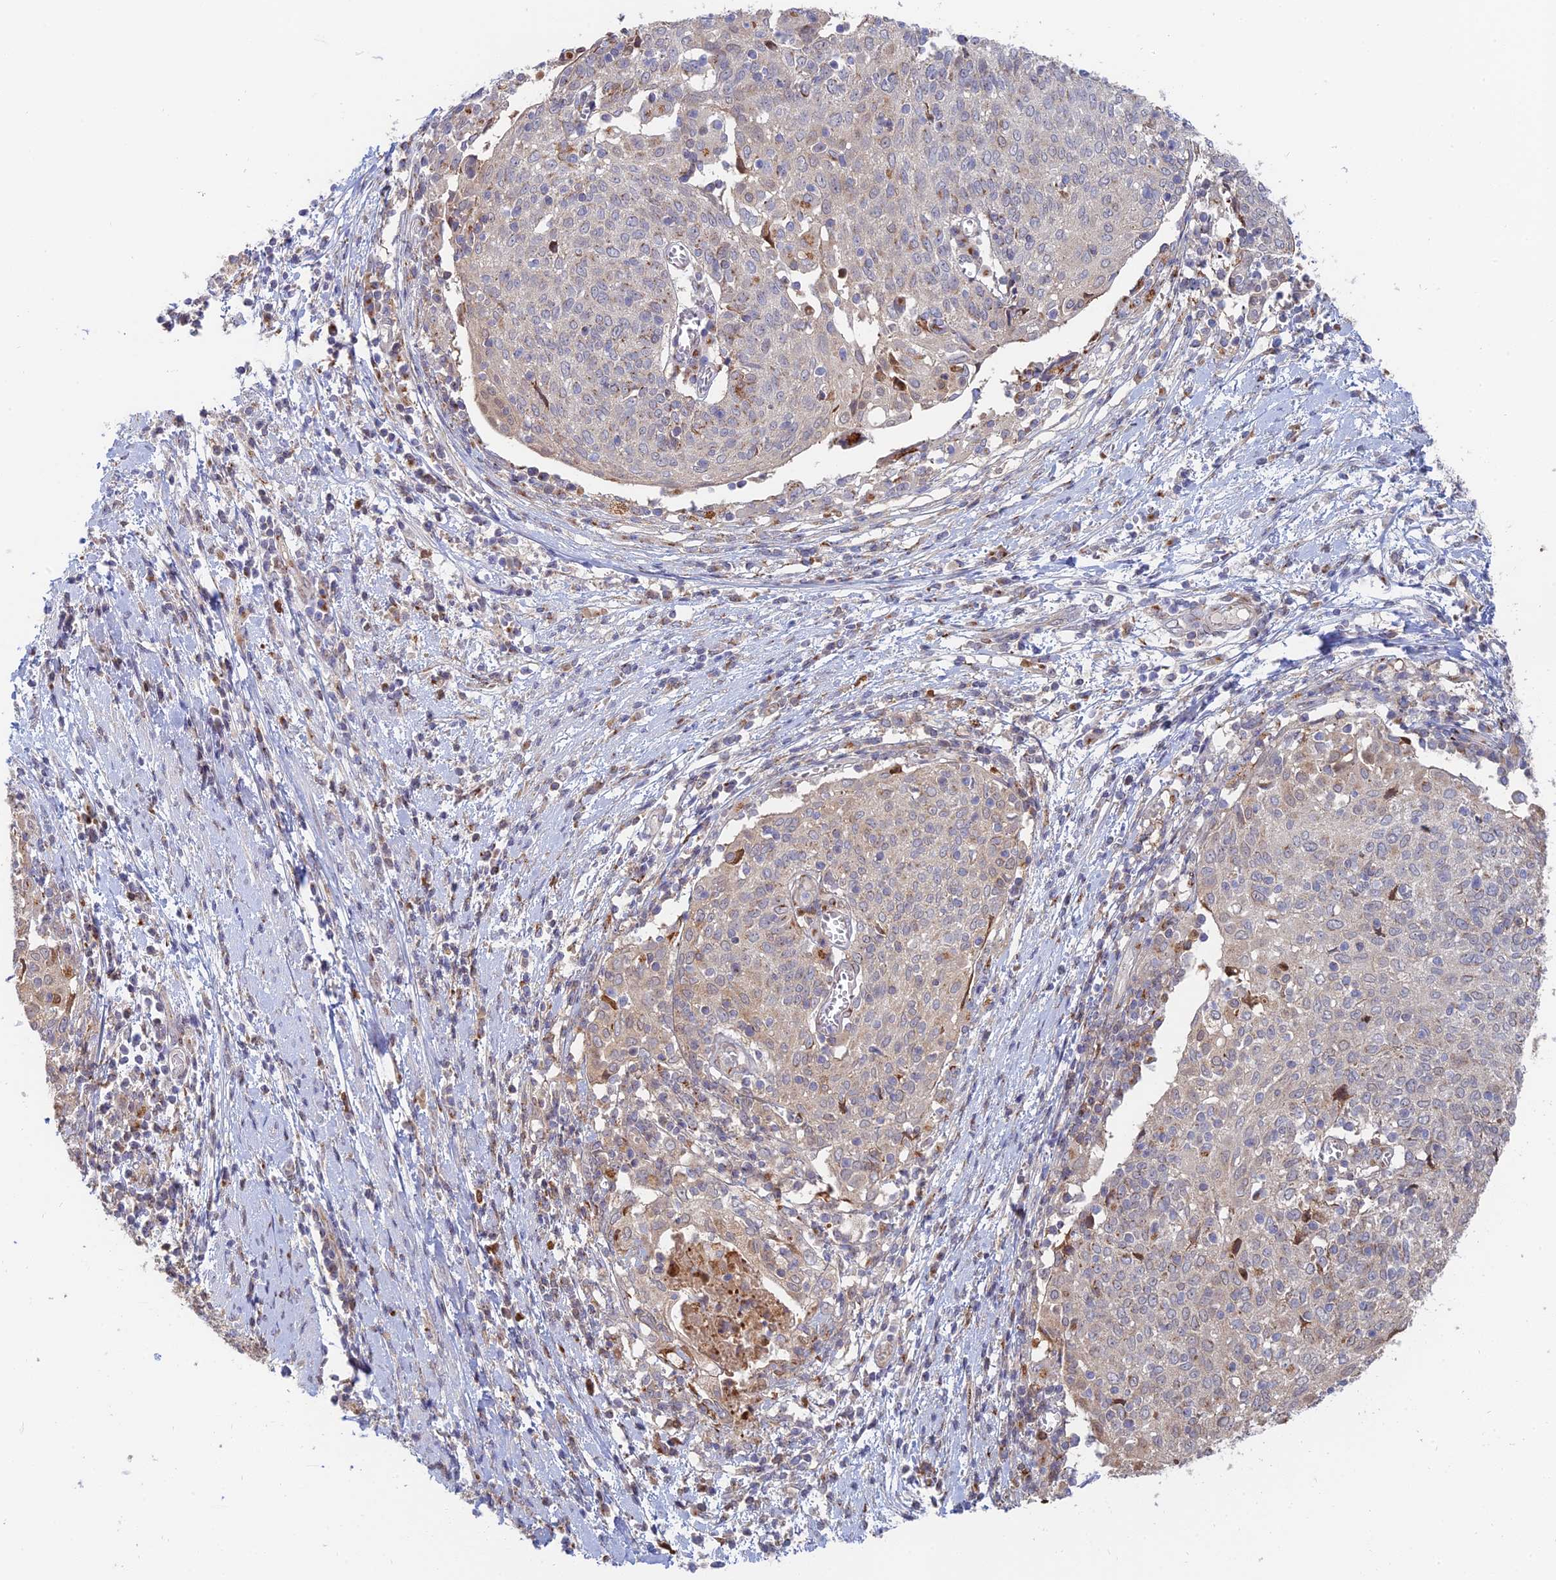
{"staining": {"intensity": "weak", "quantity": "25%-75%", "location": "cytoplasmic/membranous"}, "tissue": "cervical cancer", "cell_type": "Tumor cells", "image_type": "cancer", "snomed": [{"axis": "morphology", "description": "Squamous cell carcinoma, NOS"}, {"axis": "topography", "description": "Cervix"}], "caption": "The histopathology image displays immunohistochemical staining of cervical cancer. There is weak cytoplasmic/membranous expression is appreciated in about 25%-75% of tumor cells. (Stains: DAB in brown, nuclei in blue, Microscopy: brightfield microscopy at high magnification).", "gene": "HS2ST1", "patient": {"sex": "female", "age": 52}}